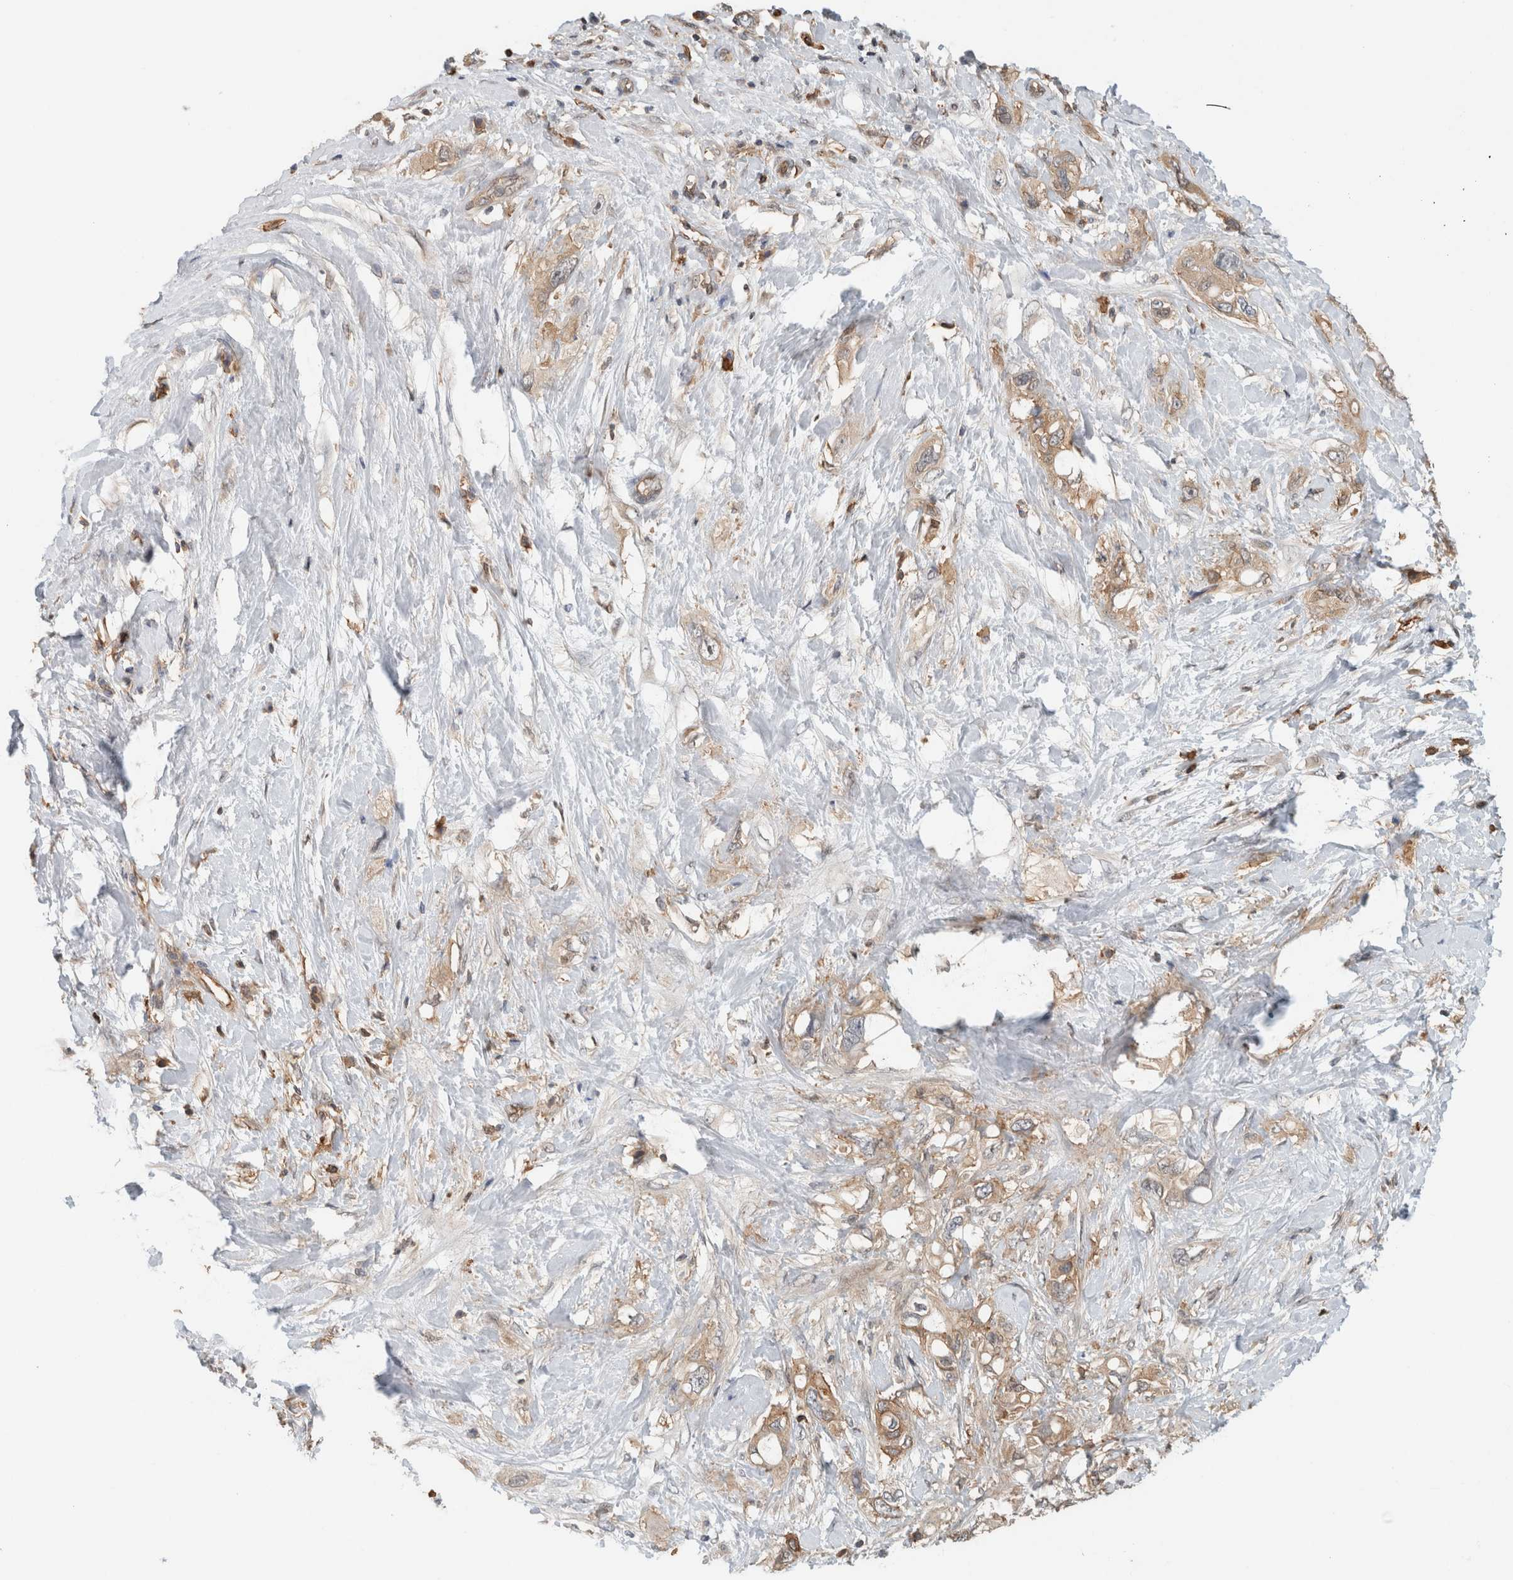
{"staining": {"intensity": "weak", "quantity": ">75%", "location": "cytoplasmic/membranous"}, "tissue": "pancreatic cancer", "cell_type": "Tumor cells", "image_type": "cancer", "snomed": [{"axis": "morphology", "description": "Adenocarcinoma, NOS"}, {"axis": "topography", "description": "Pancreas"}], "caption": "Tumor cells demonstrate low levels of weak cytoplasmic/membranous staining in approximately >75% of cells in pancreatic cancer. Using DAB (3,3'-diaminobenzidine) (brown) and hematoxylin (blue) stains, captured at high magnification using brightfield microscopy.", "gene": "PFDN4", "patient": {"sex": "female", "age": 56}}